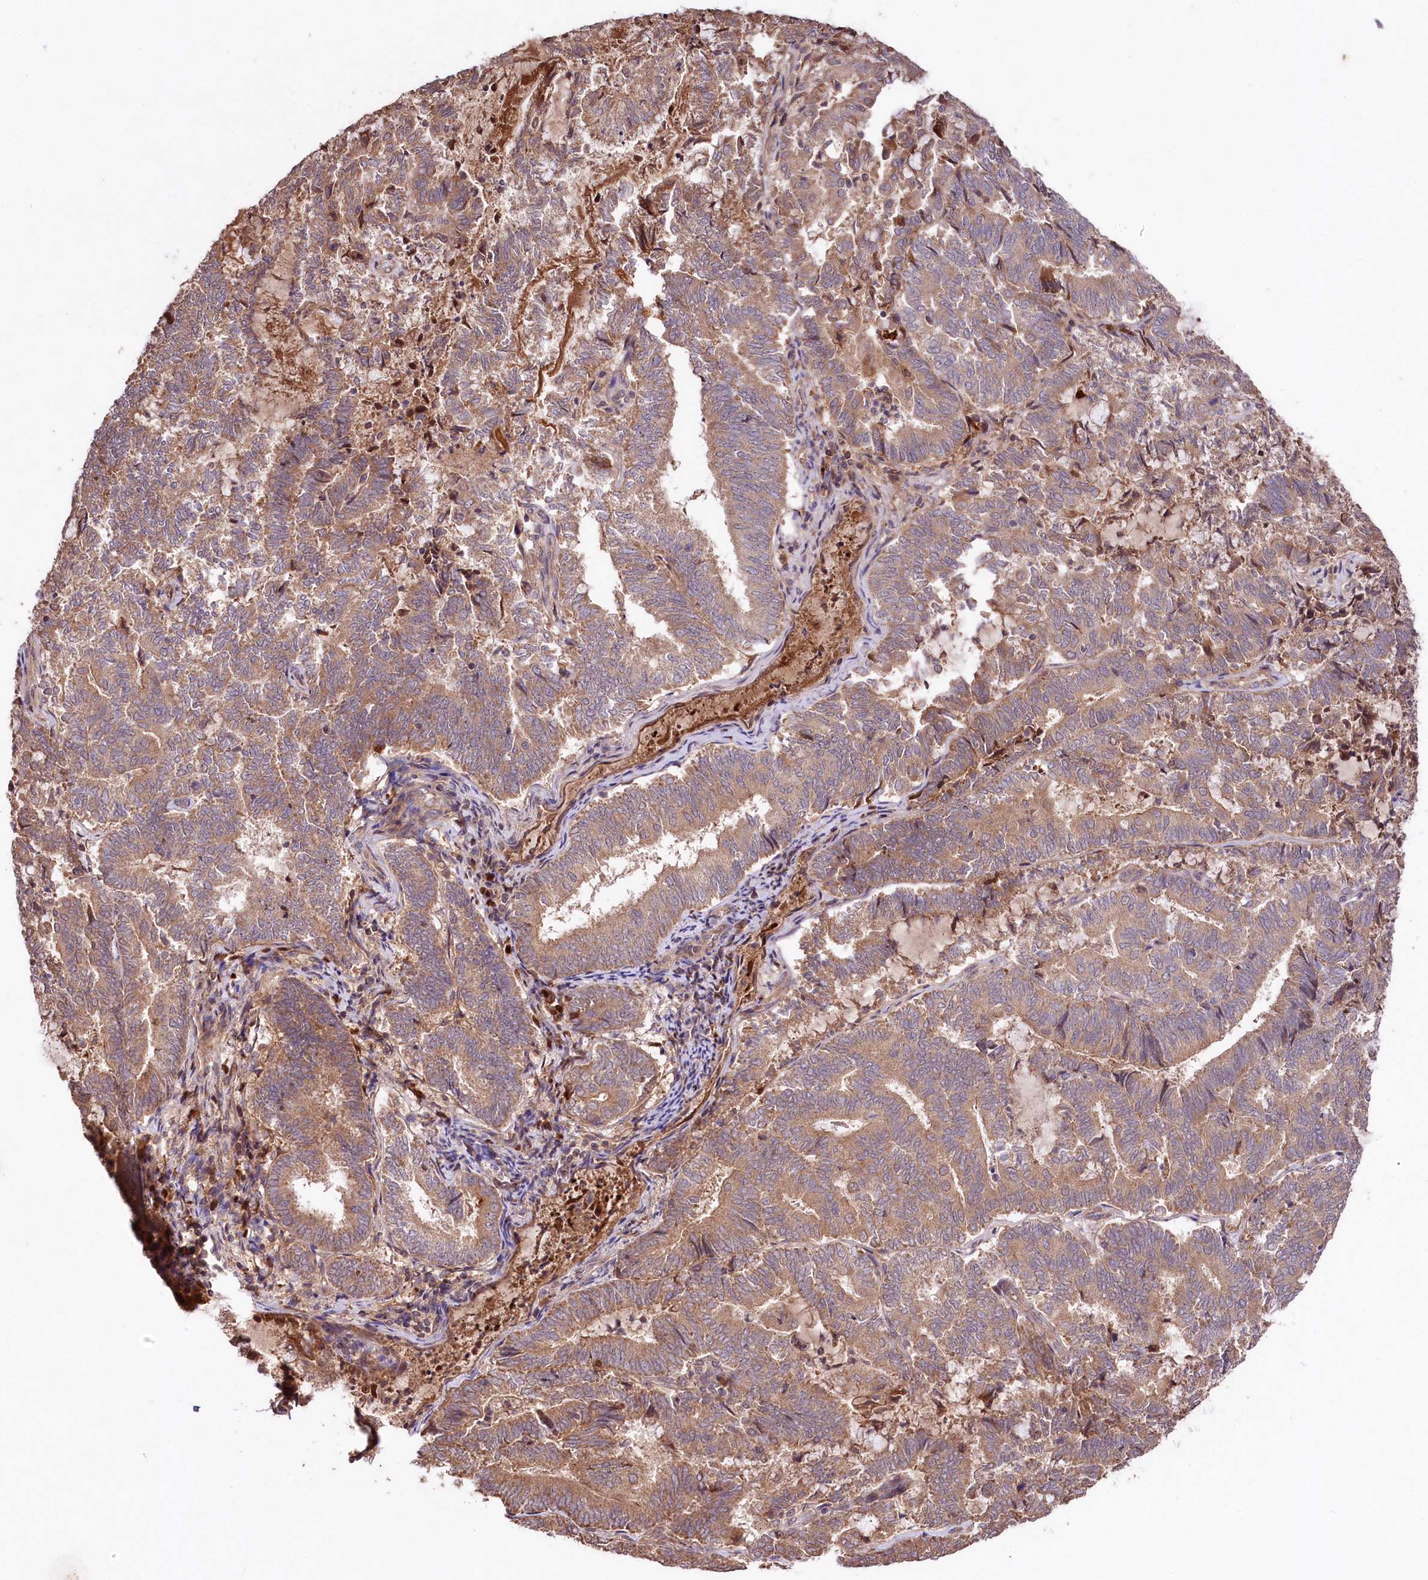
{"staining": {"intensity": "moderate", "quantity": ">75%", "location": "cytoplasmic/membranous"}, "tissue": "endometrial cancer", "cell_type": "Tumor cells", "image_type": "cancer", "snomed": [{"axis": "morphology", "description": "Adenocarcinoma, NOS"}, {"axis": "topography", "description": "Endometrium"}], "caption": "Endometrial cancer tissue displays moderate cytoplasmic/membranous positivity in about >75% of tumor cells", "gene": "TNPO3", "patient": {"sex": "female", "age": 80}}